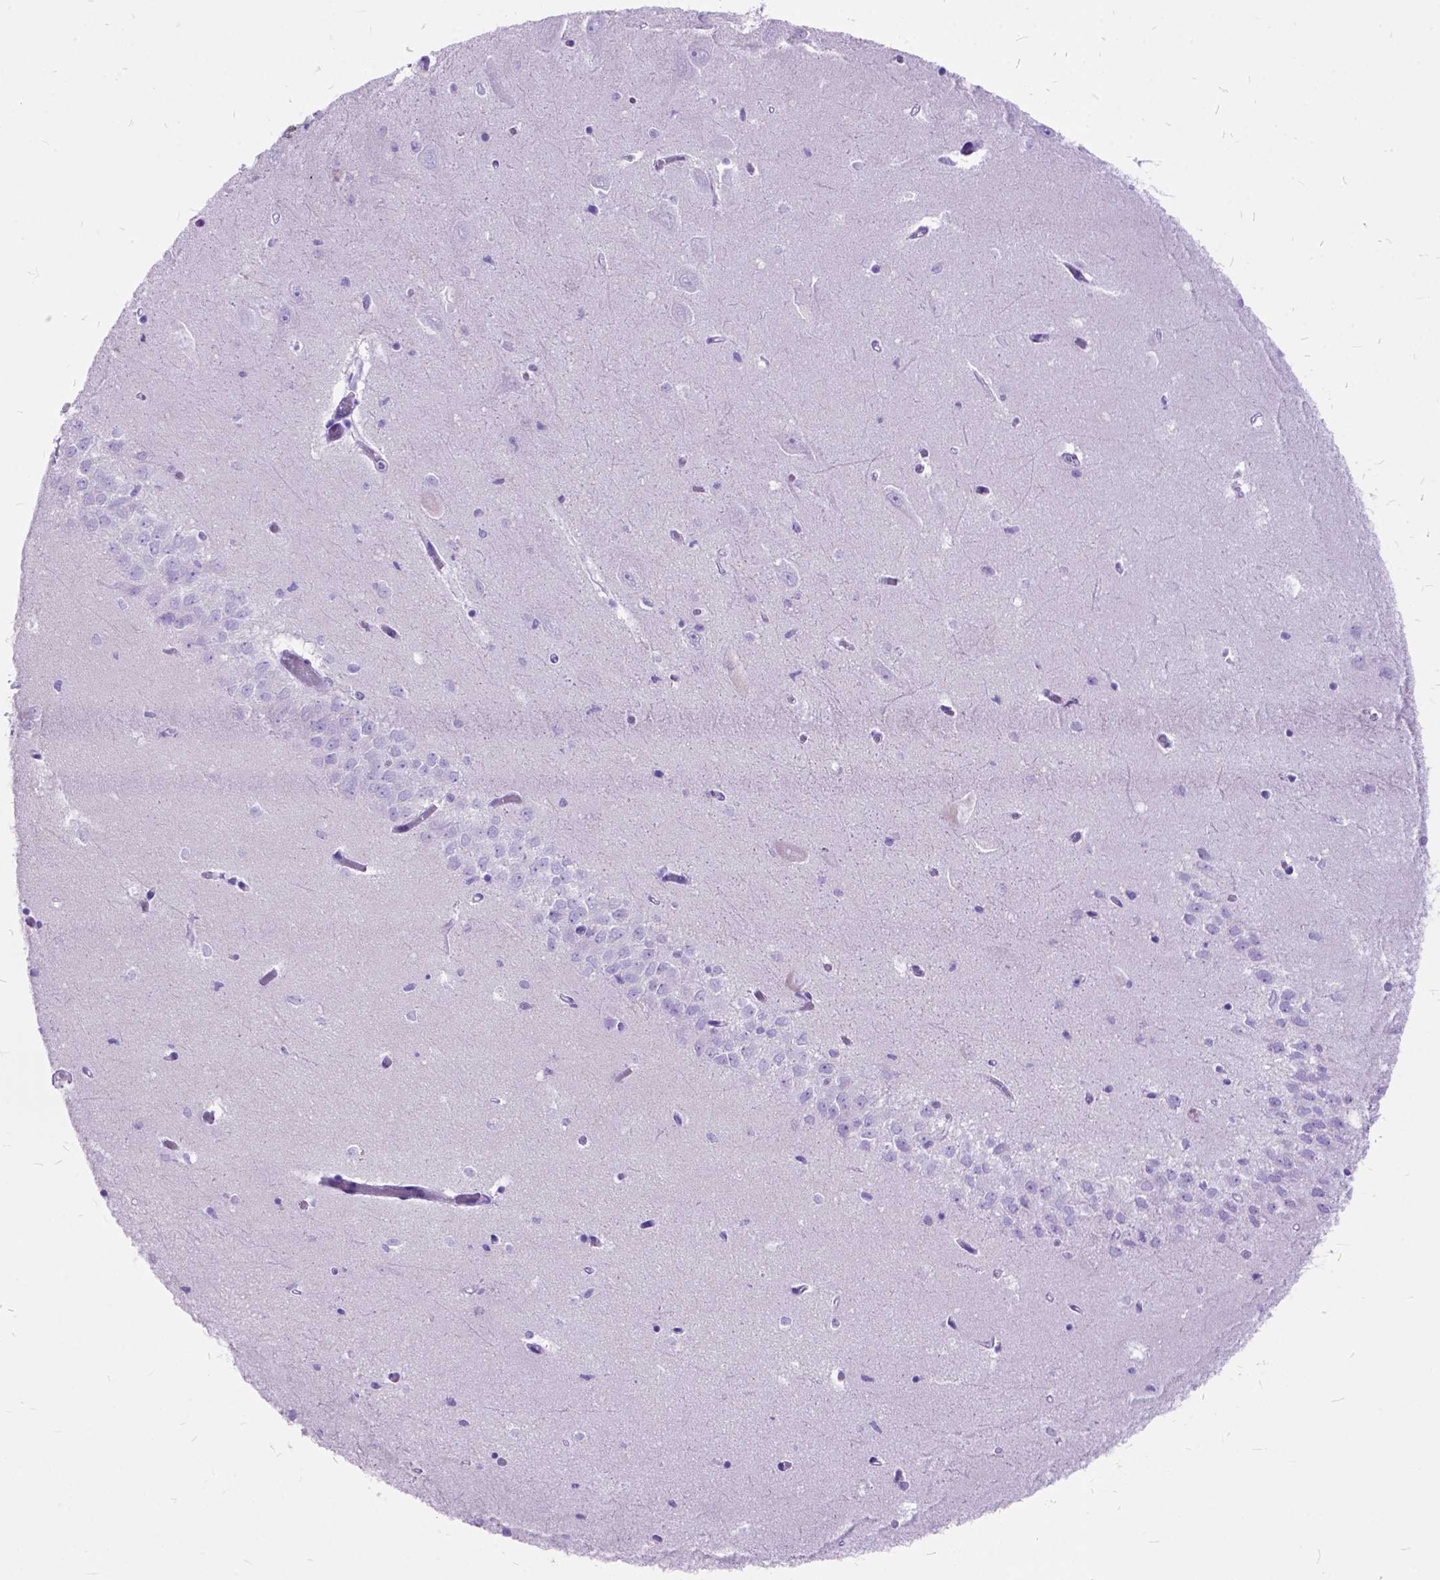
{"staining": {"intensity": "negative", "quantity": "none", "location": "none"}, "tissue": "hippocampus", "cell_type": "Glial cells", "image_type": "normal", "snomed": [{"axis": "morphology", "description": "Normal tissue, NOS"}, {"axis": "topography", "description": "Hippocampus"}], "caption": "IHC micrograph of normal human hippocampus stained for a protein (brown), which exhibits no positivity in glial cells.", "gene": "DNAH2", "patient": {"sex": "female", "age": 64}}